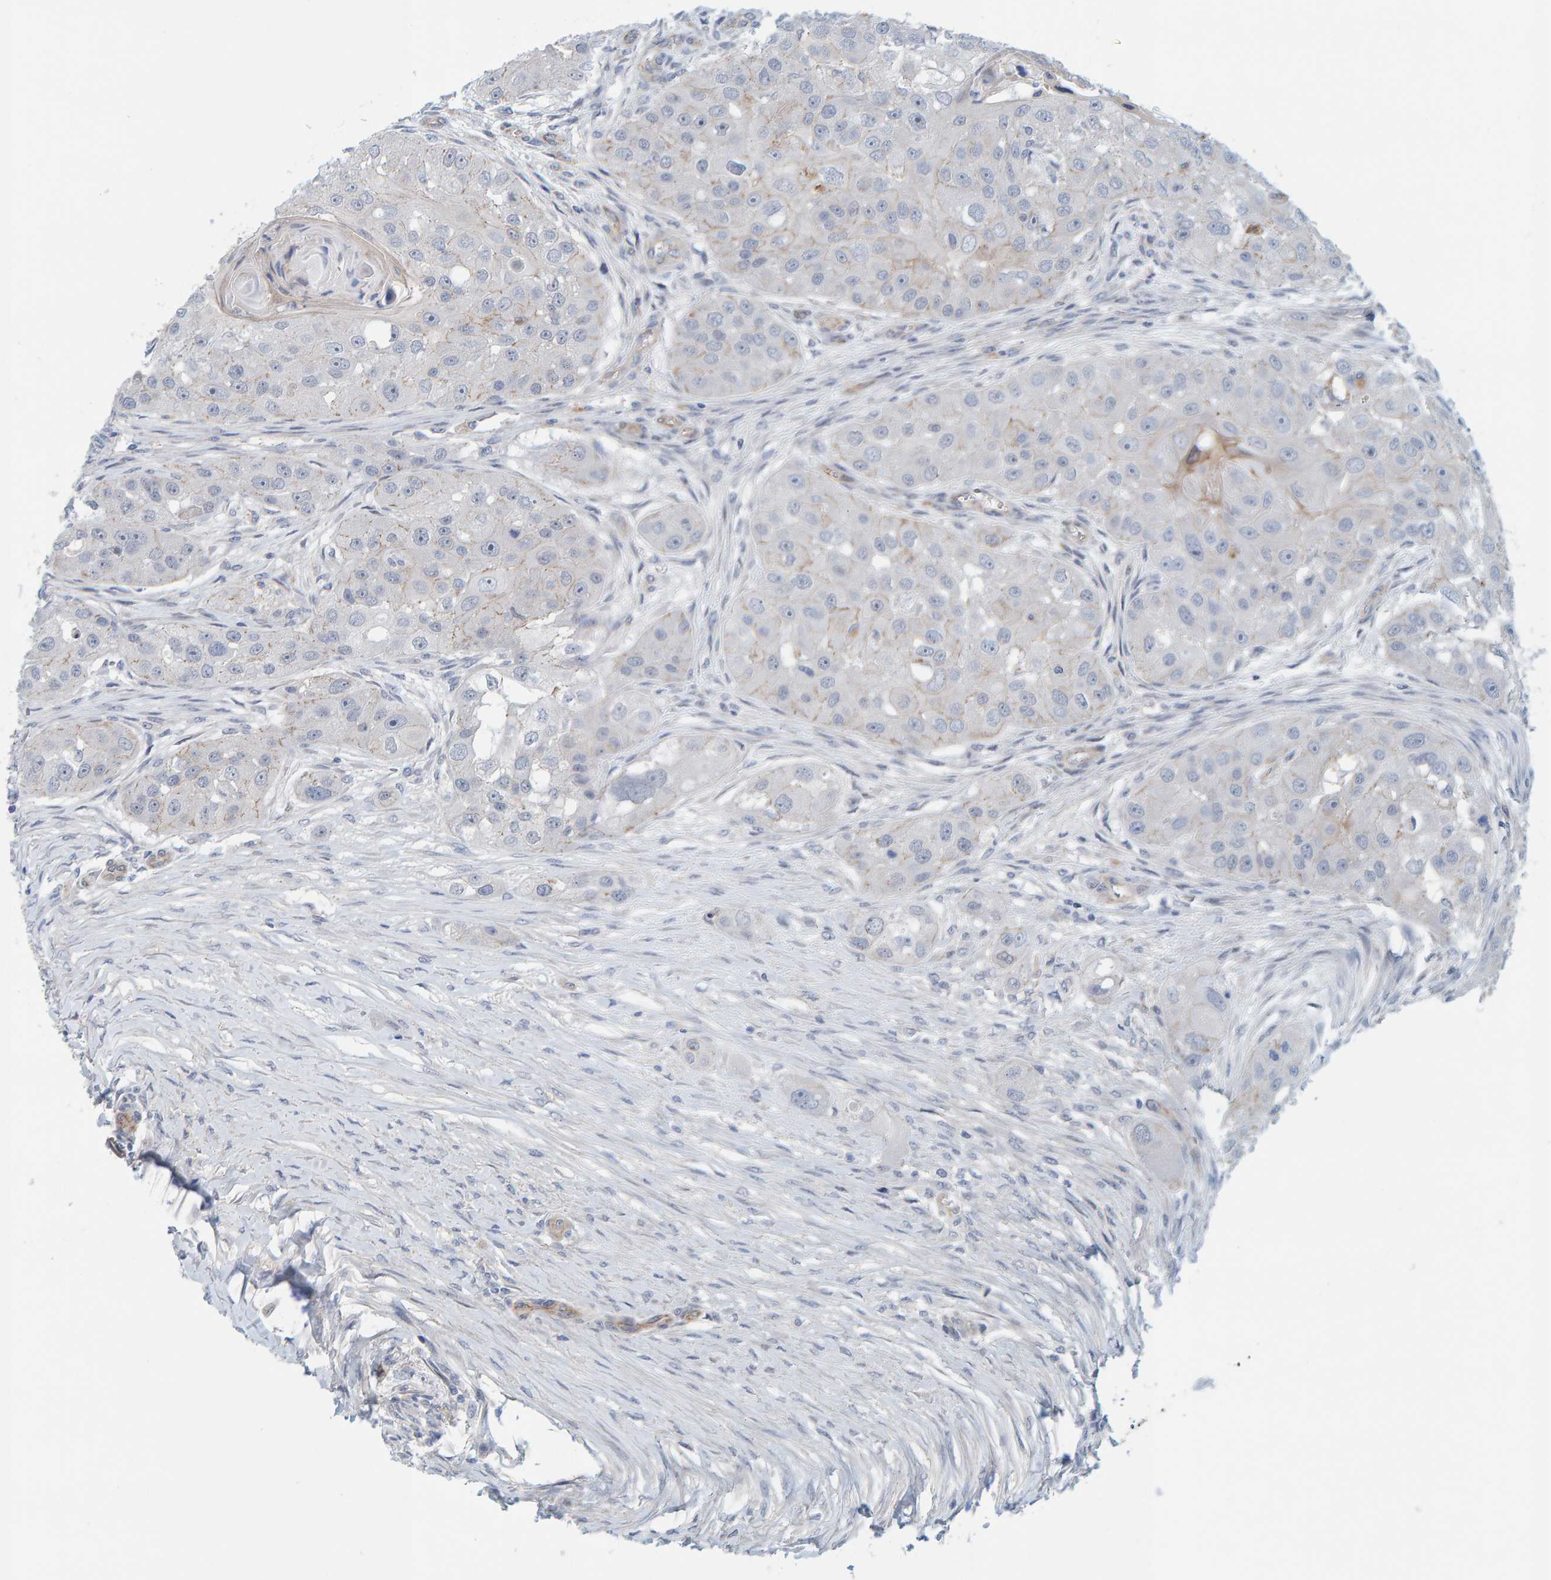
{"staining": {"intensity": "negative", "quantity": "none", "location": "none"}, "tissue": "head and neck cancer", "cell_type": "Tumor cells", "image_type": "cancer", "snomed": [{"axis": "morphology", "description": "Normal tissue, NOS"}, {"axis": "morphology", "description": "Squamous cell carcinoma, NOS"}, {"axis": "topography", "description": "Skeletal muscle"}, {"axis": "topography", "description": "Head-Neck"}], "caption": "This image is of head and neck cancer (squamous cell carcinoma) stained with immunohistochemistry to label a protein in brown with the nuclei are counter-stained blue. There is no staining in tumor cells.", "gene": "KRBA2", "patient": {"sex": "male", "age": 51}}